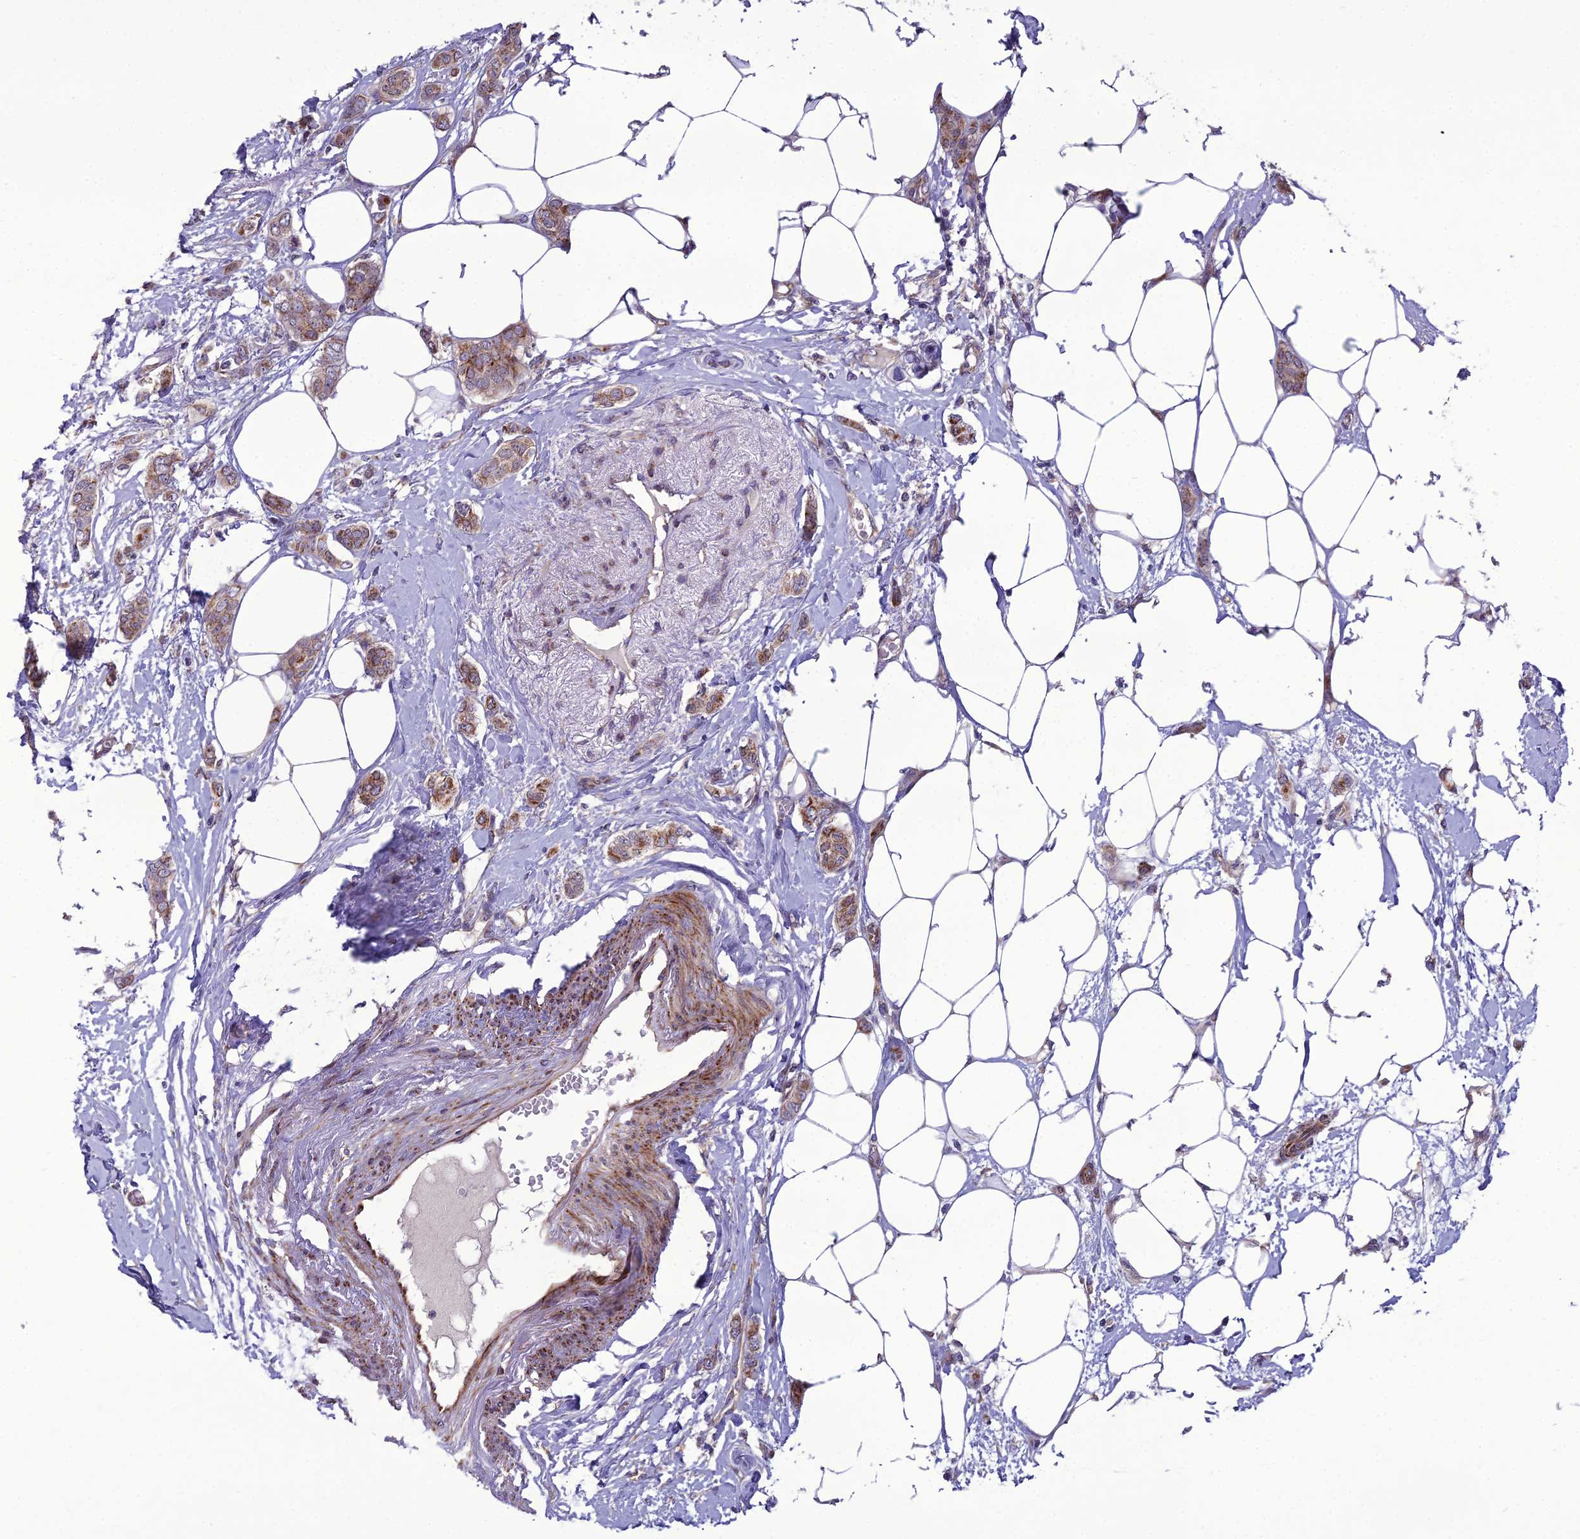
{"staining": {"intensity": "moderate", "quantity": ">75%", "location": "cytoplasmic/membranous"}, "tissue": "breast cancer", "cell_type": "Tumor cells", "image_type": "cancer", "snomed": [{"axis": "morphology", "description": "Duct carcinoma"}, {"axis": "topography", "description": "Breast"}], "caption": "Brown immunohistochemical staining in human invasive ductal carcinoma (breast) demonstrates moderate cytoplasmic/membranous staining in approximately >75% of tumor cells.", "gene": "NODAL", "patient": {"sex": "female", "age": 72}}